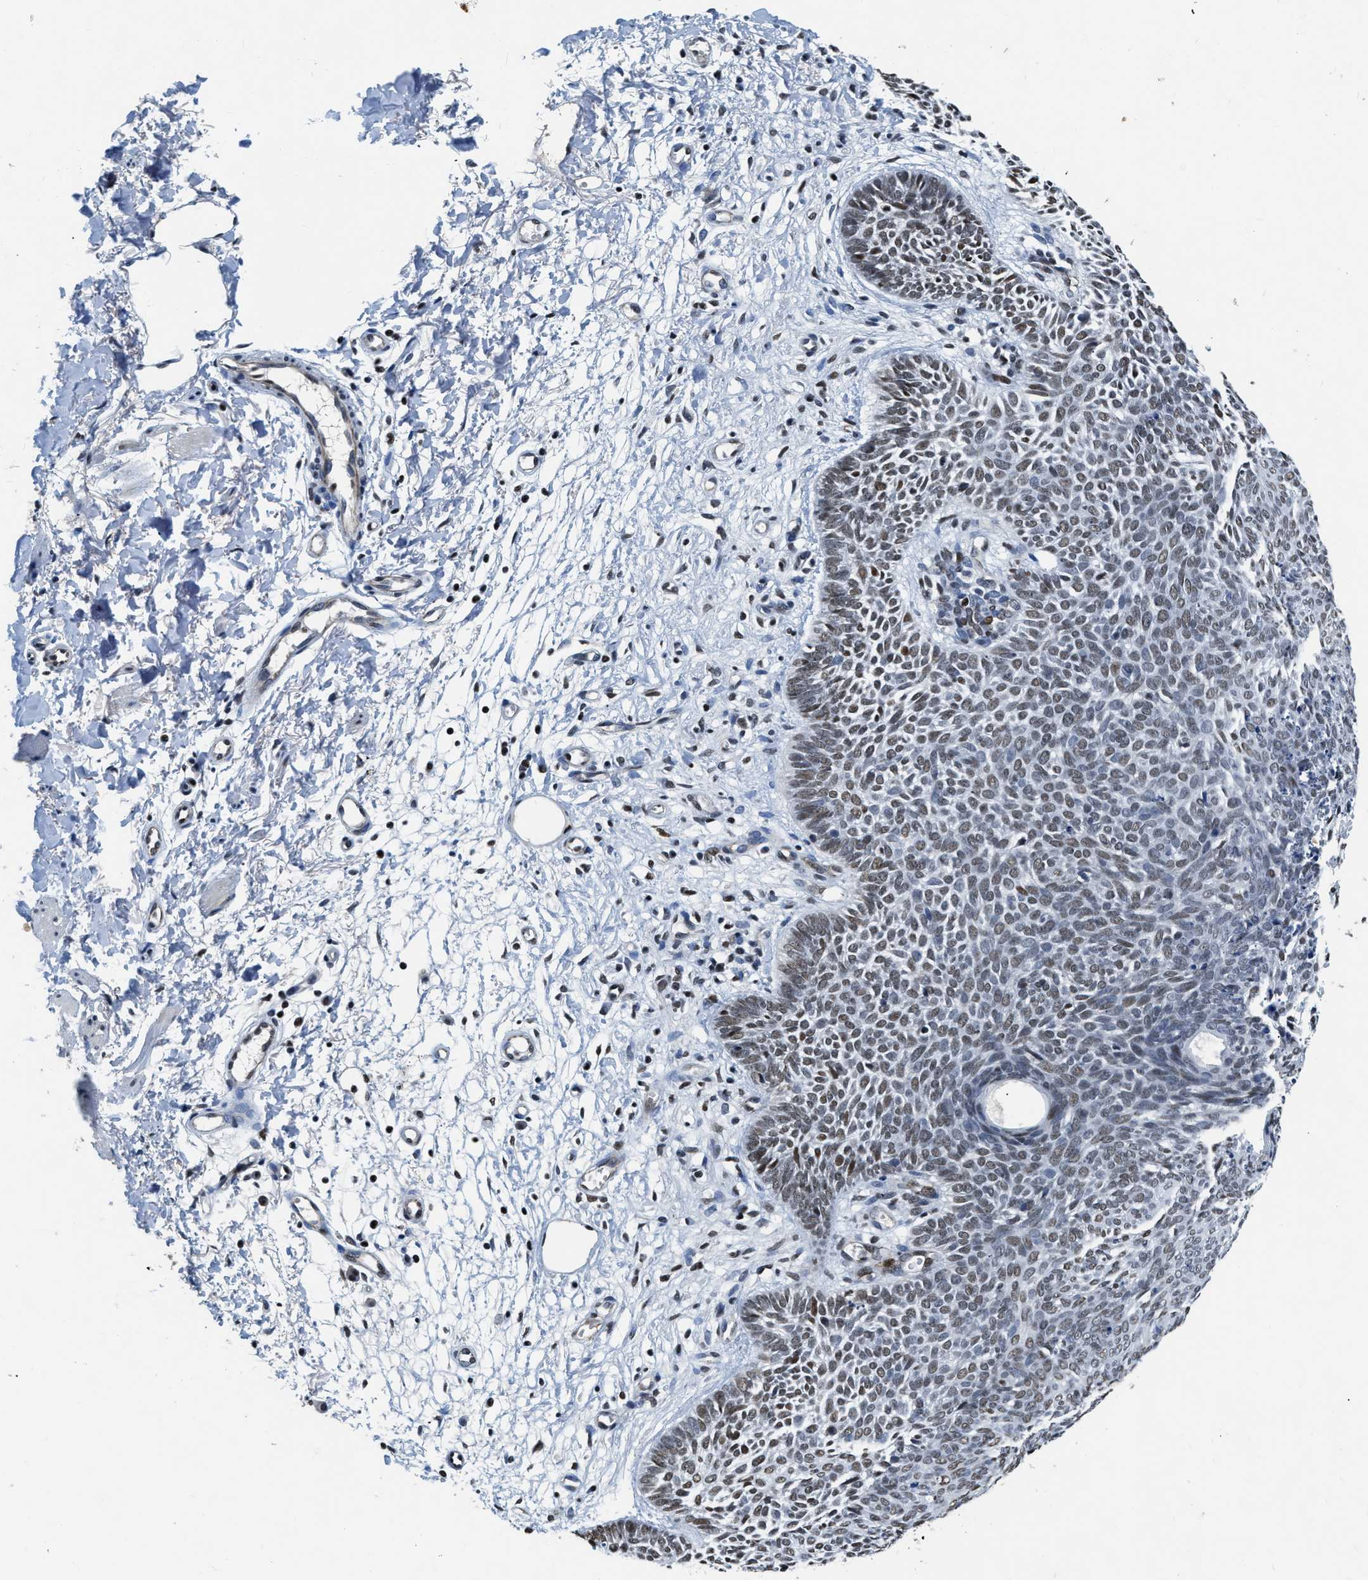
{"staining": {"intensity": "weak", "quantity": ">75%", "location": "nuclear"}, "tissue": "skin cancer", "cell_type": "Tumor cells", "image_type": "cancer", "snomed": [{"axis": "morphology", "description": "Basal cell carcinoma"}, {"axis": "topography", "description": "Skin"}], "caption": "Immunohistochemistry (IHC) image of neoplastic tissue: human skin basal cell carcinoma stained using immunohistochemistry (IHC) displays low levels of weak protein expression localized specifically in the nuclear of tumor cells, appearing as a nuclear brown color.", "gene": "CCNE1", "patient": {"sex": "male", "age": 60}}